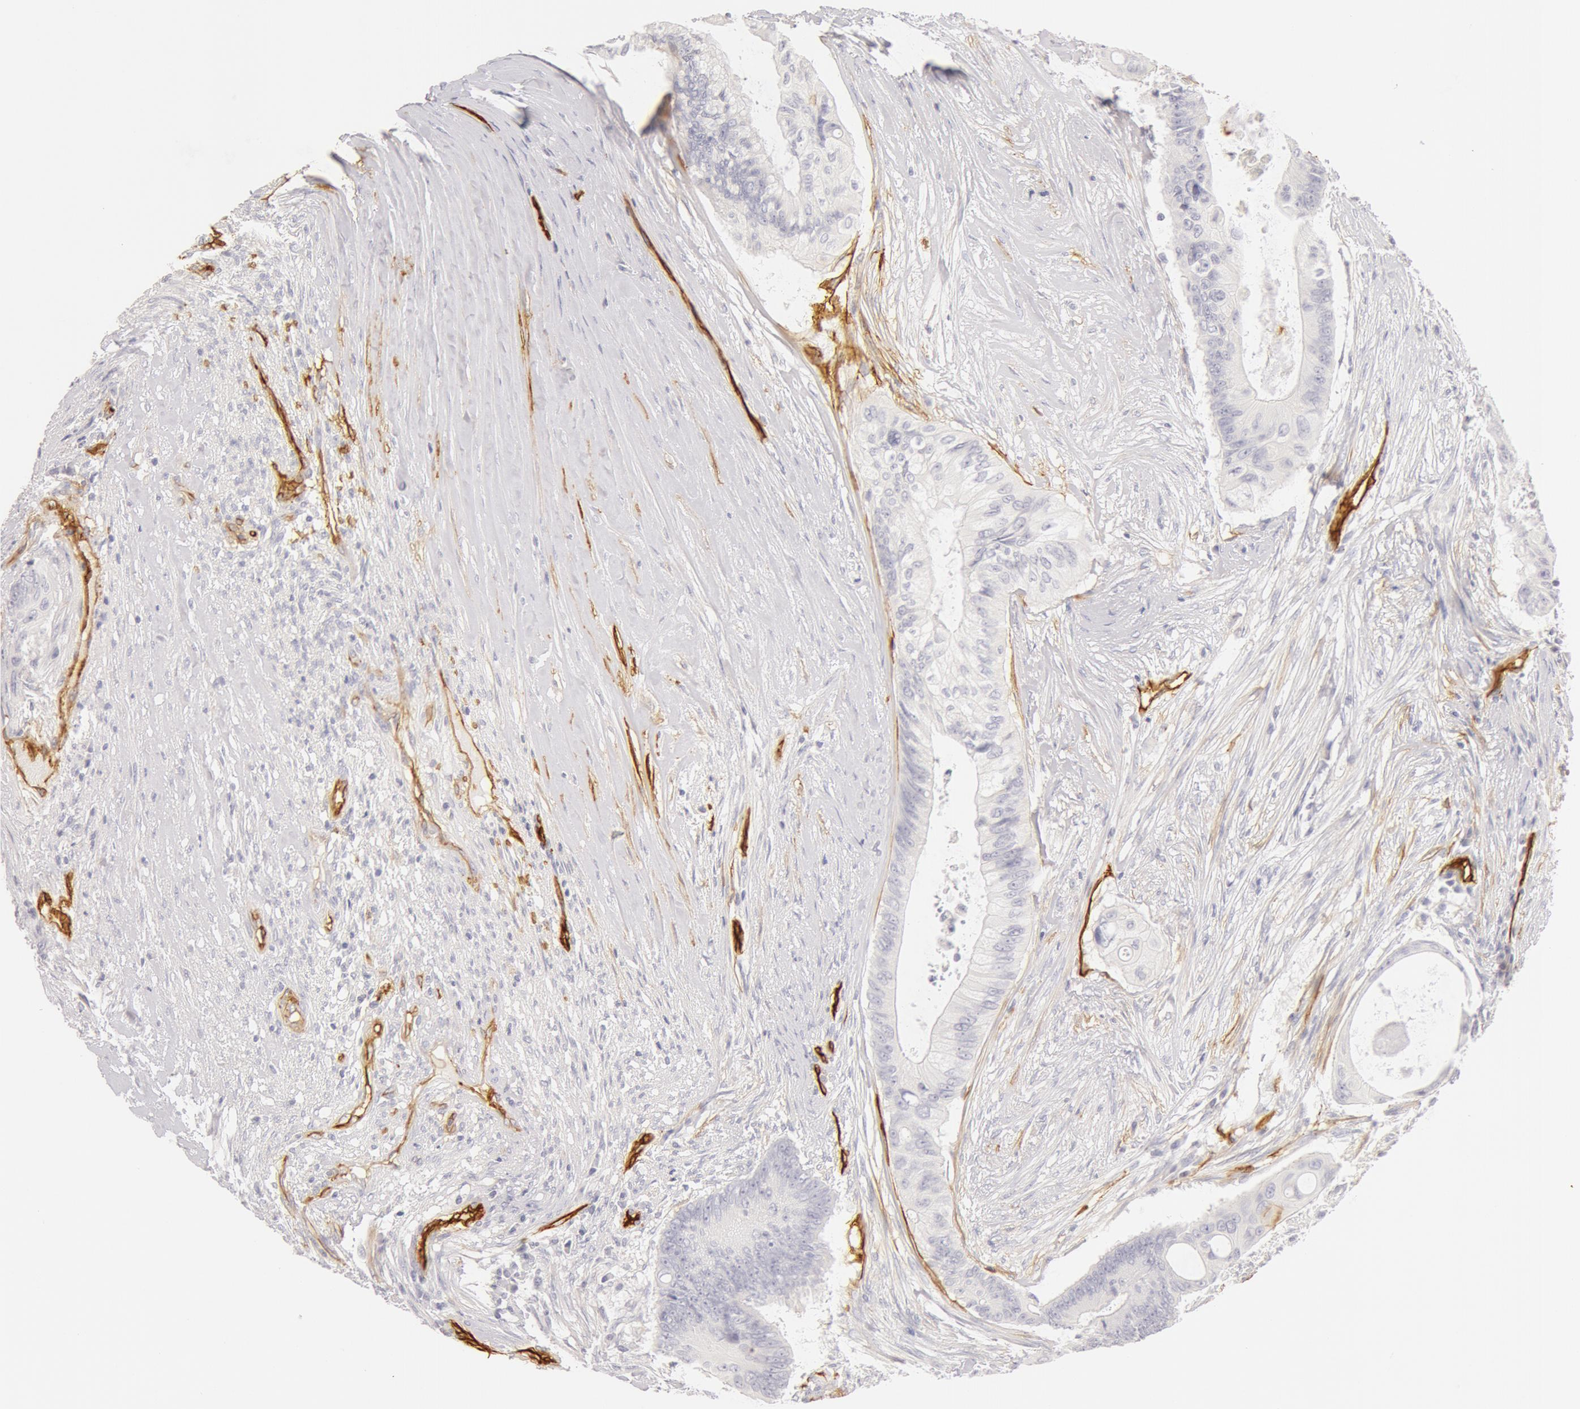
{"staining": {"intensity": "negative", "quantity": "none", "location": "none"}, "tissue": "colorectal cancer", "cell_type": "Tumor cells", "image_type": "cancer", "snomed": [{"axis": "morphology", "description": "Adenocarcinoma, NOS"}, {"axis": "topography", "description": "Colon"}], "caption": "A high-resolution micrograph shows immunohistochemistry staining of adenocarcinoma (colorectal), which shows no significant expression in tumor cells.", "gene": "AQP1", "patient": {"sex": "male", "age": 65}}